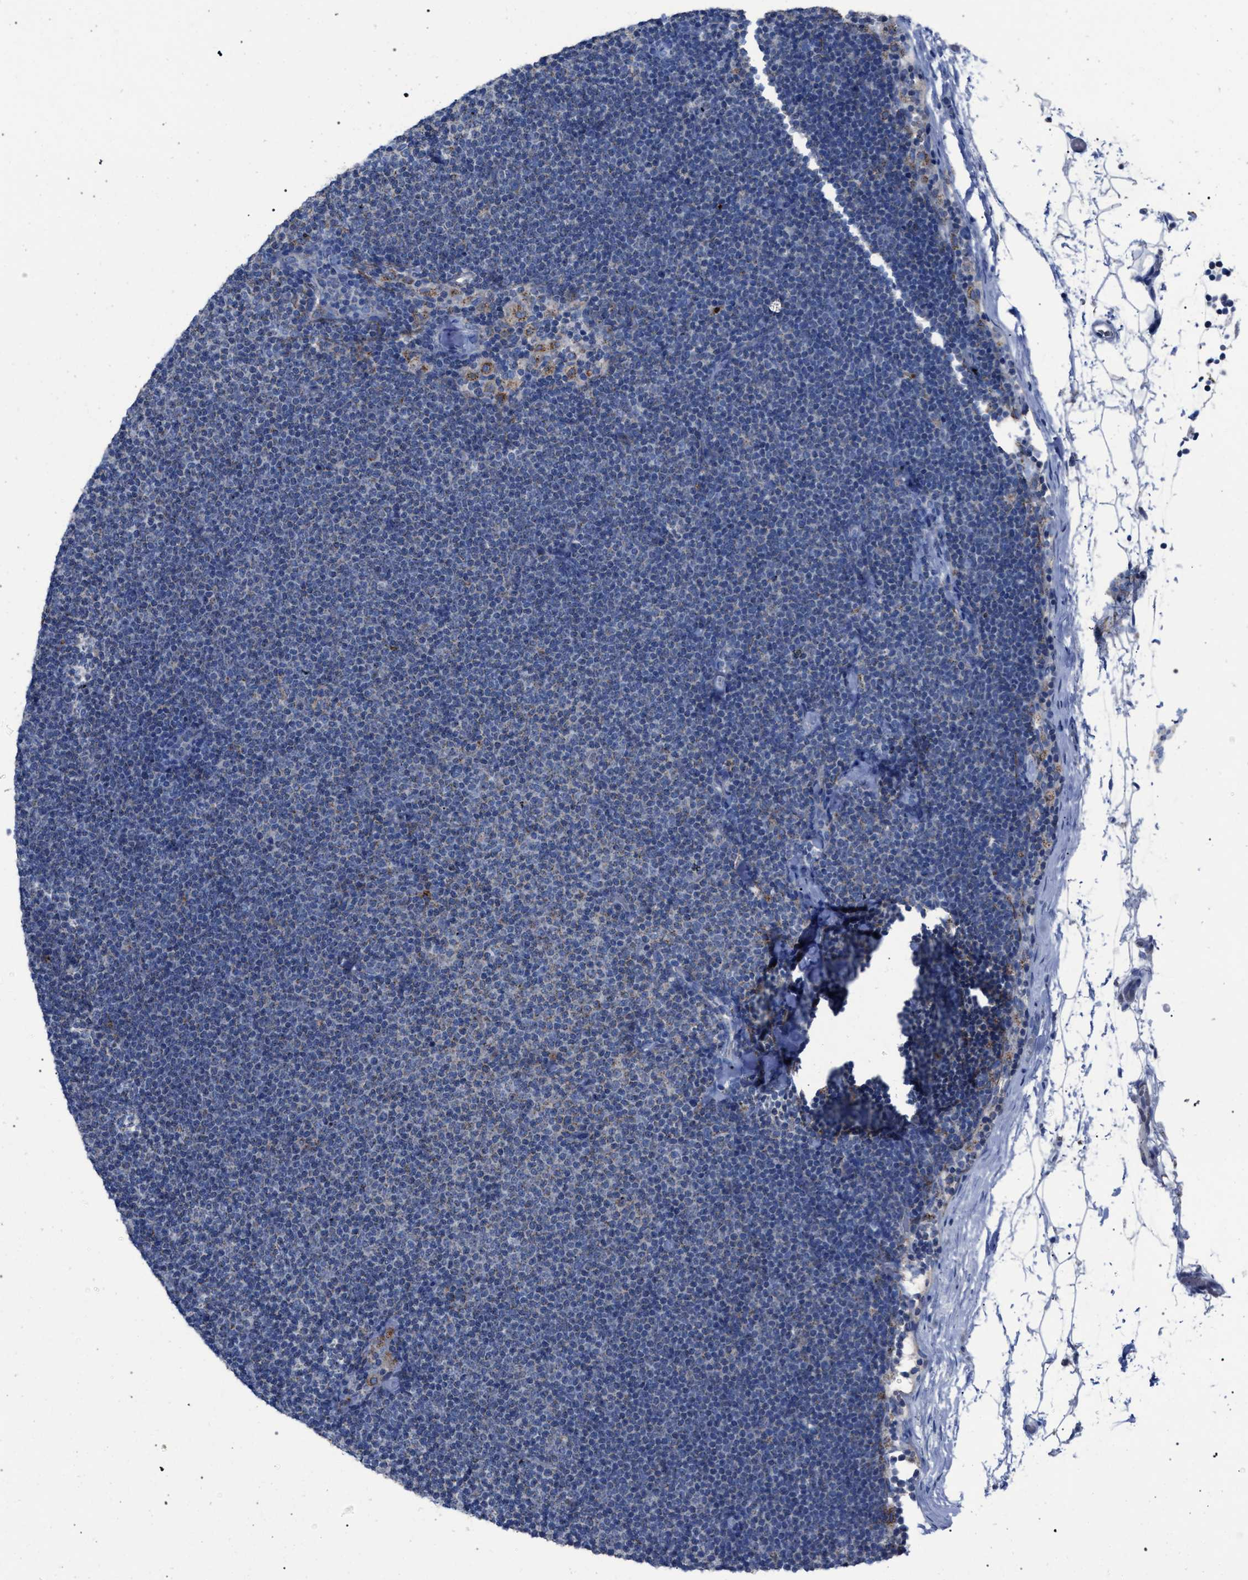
{"staining": {"intensity": "negative", "quantity": "none", "location": "none"}, "tissue": "lymphoma", "cell_type": "Tumor cells", "image_type": "cancer", "snomed": [{"axis": "morphology", "description": "Malignant lymphoma, non-Hodgkin's type, Low grade"}, {"axis": "topography", "description": "Lymph node"}], "caption": "Tumor cells are negative for brown protein staining in low-grade malignant lymphoma, non-Hodgkin's type. (IHC, brightfield microscopy, high magnification).", "gene": "HSD17B4", "patient": {"sex": "female", "age": 53}}